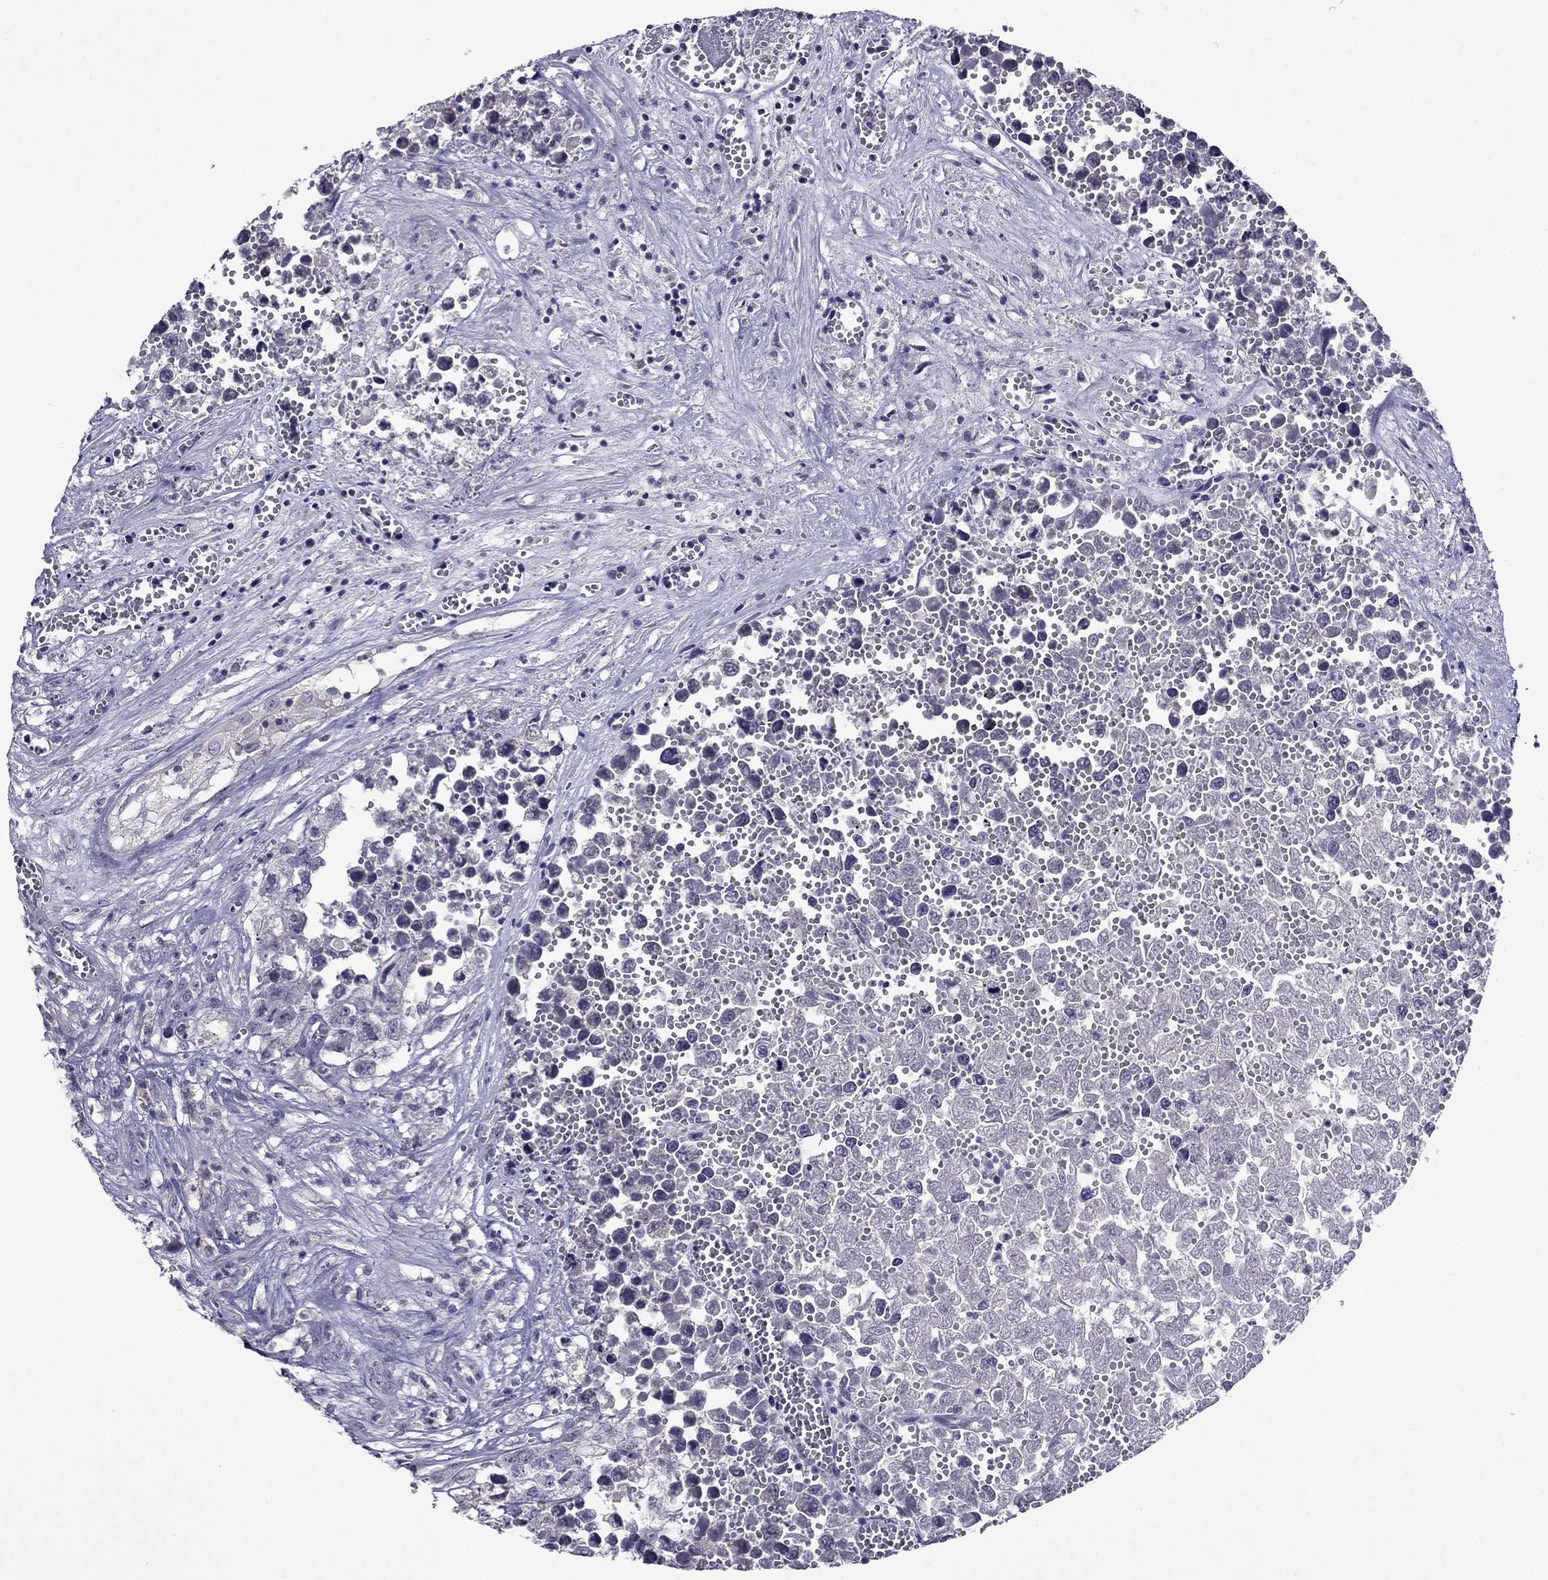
{"staining": {"intensity": "negative", "quantity": "none", "location": "none"}, "tissue": "testis cancer", "cell_type": "Tumor cells", "image_type": "cancer", "snomed": [{"axis": "morphology", "description": "Seminoma, NOS"}, {"axis": "morphology", "description": "Carcinoma, Embryonal, NOS"}, {"axis": "topography", "description": "Testis"}], "caption": "This is a photomicrograph of immunohistochemistry (IHC) staining of testis seminoma, which shows no staining in tumor cells.", "gene": "SPTBN4", "patient": {"sex": "male", "age": 22}}